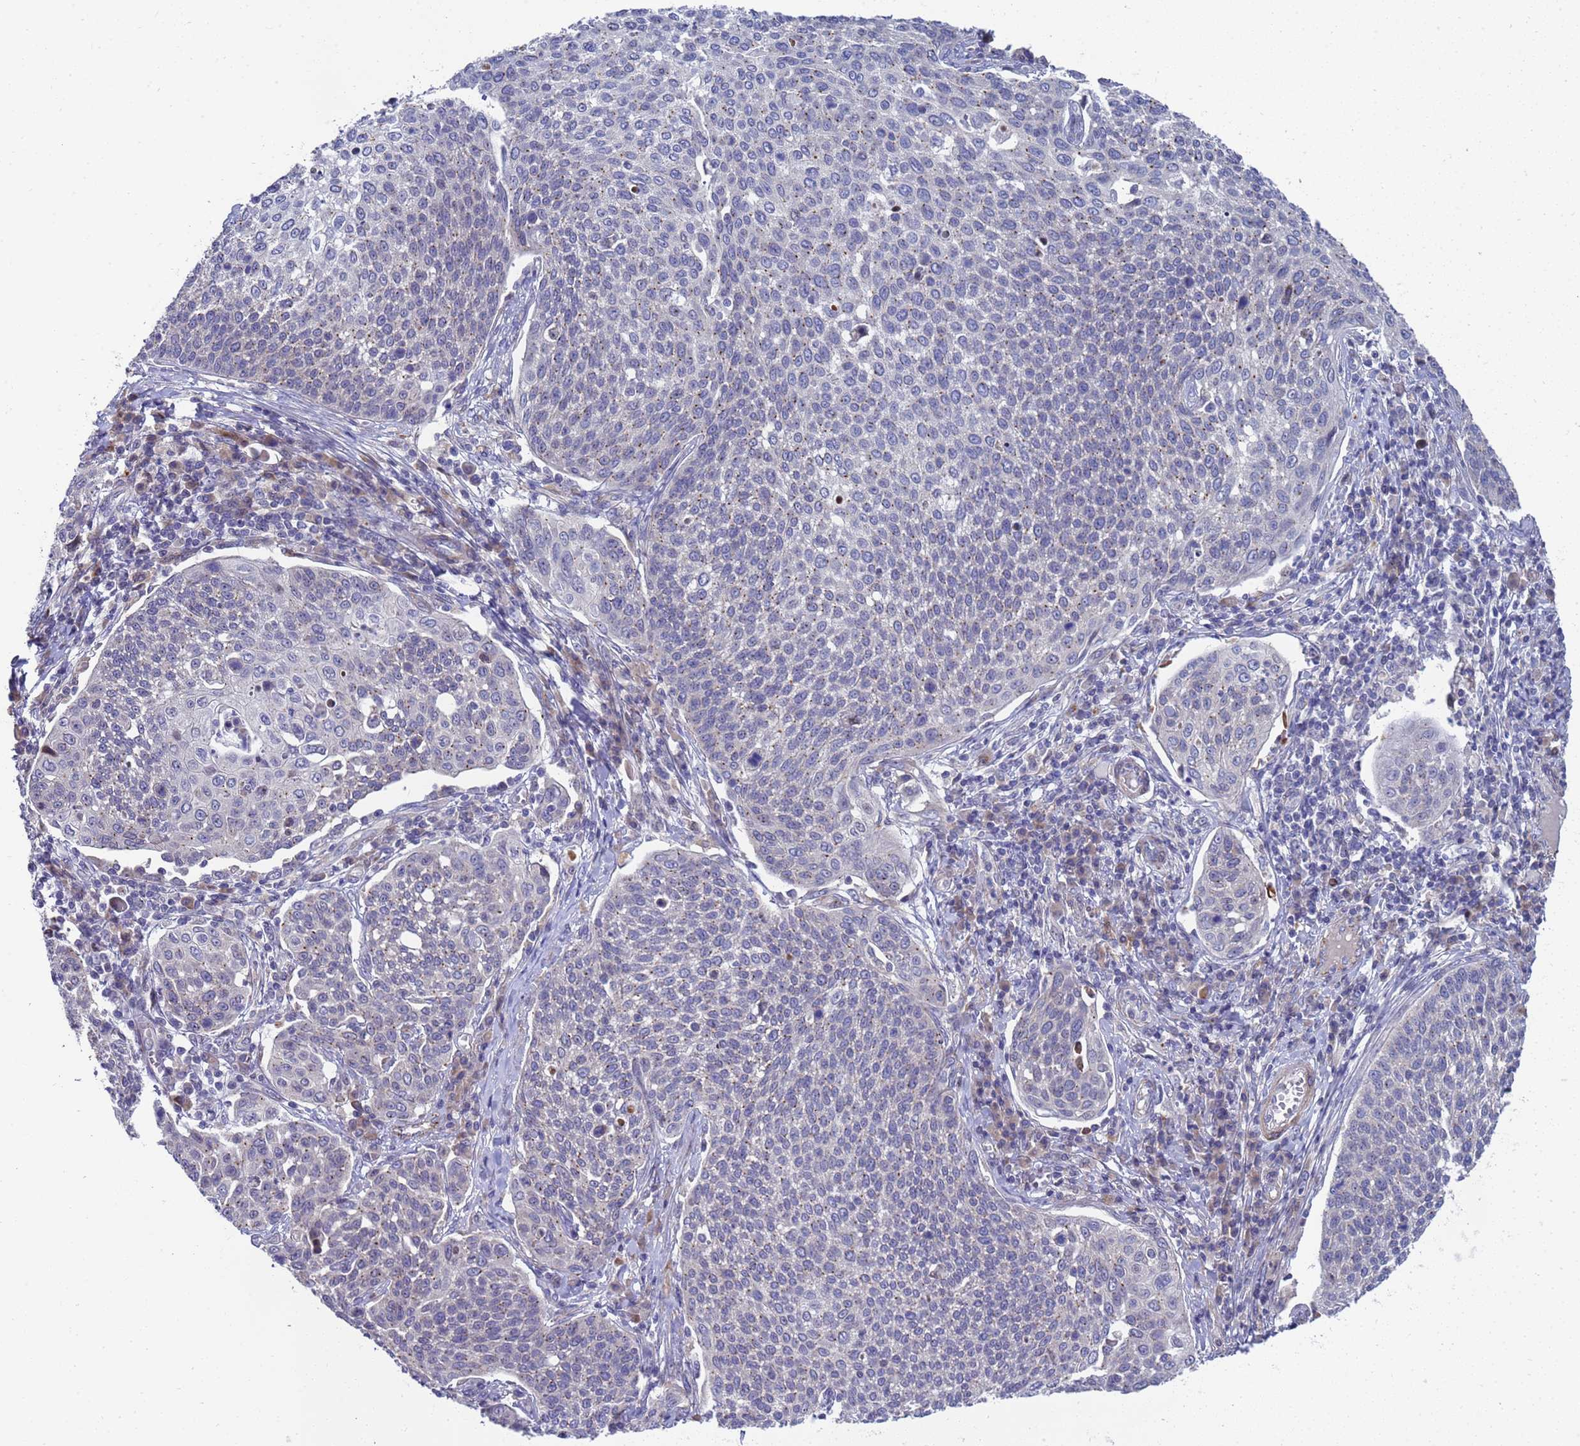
{"staining": {"intensity": "negative", "quantity": "none", "location": "none"}, "tissue": "cervical cancer", "cell_type": "Tumor cells", "image_type": "cancer", "snomed": [{"axis": "morphology", "description": "Squamous cell carcinoma, NOS"}, {"axis": "topography", "description": "Cervix"}], "caption": "A high-resolution image shows immunohistochemistry staining of cervical squamous cell carcinoma, which reveals no significant expression in tumor cells.", "gene": "ENOSF1", "patient": {"sex": "female", "age": 34}}